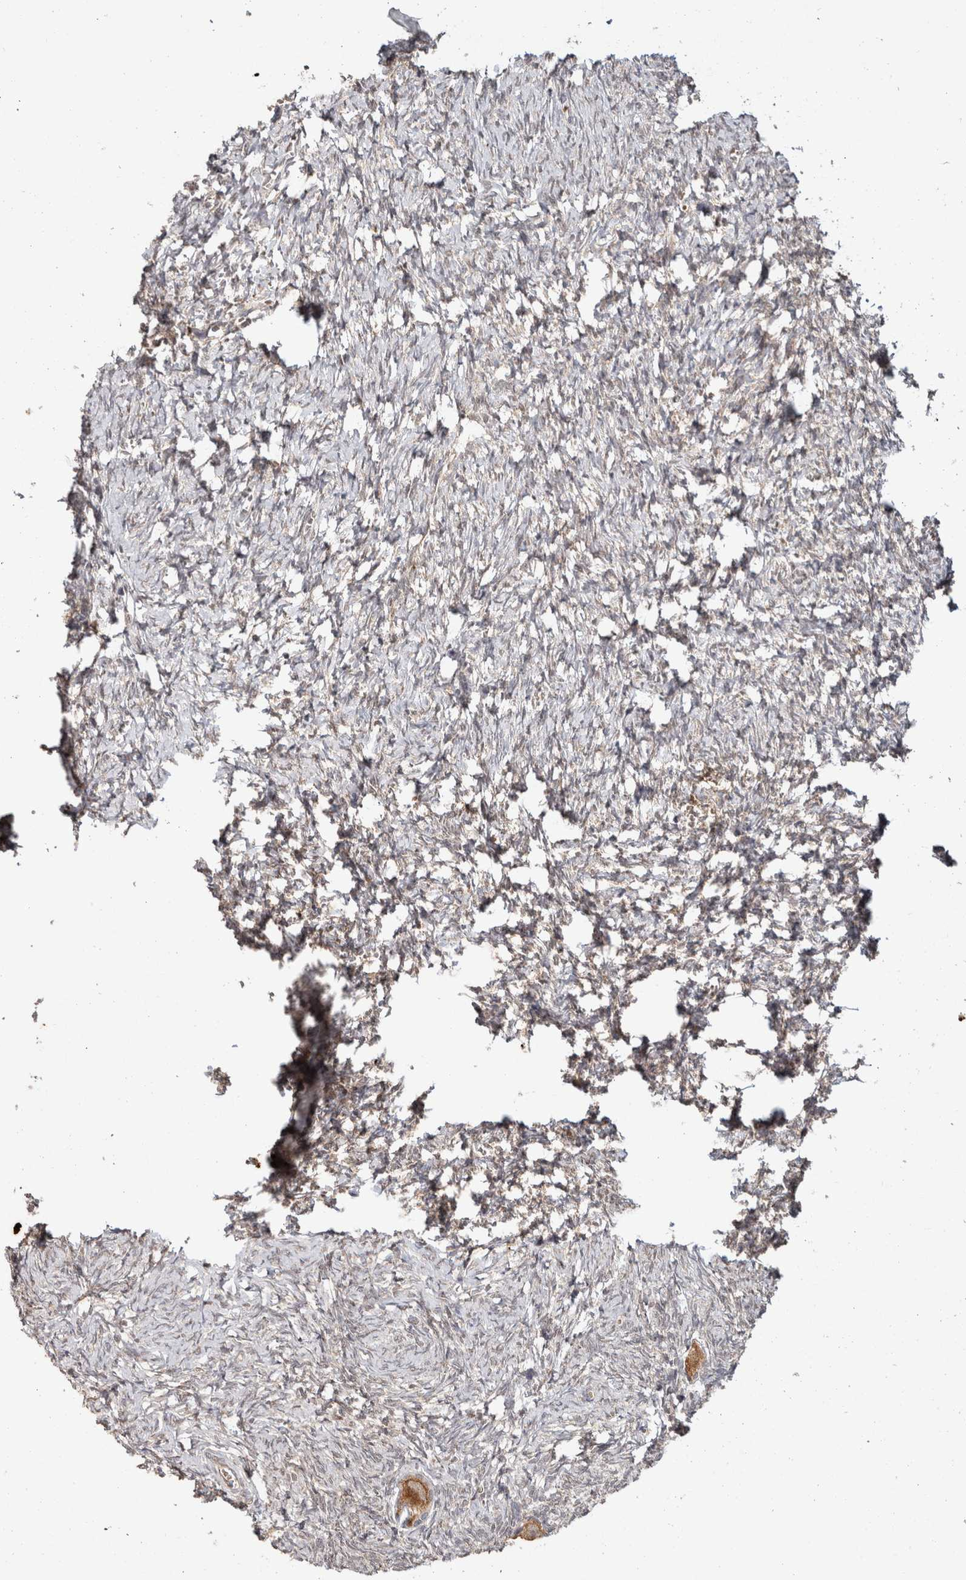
{"staining": {"intensity": "negative", "quantity": "none", "location": "none"}, "tissue": "ovary", "cell_type": "Ovarian stroma cells", "image_type": "normal", "snomed": [{"axis": "morphology", "description": "Normal tissue, NOS"}, {"axis": "topography", "description": "Ovary"}], "caption": "IHC micrograph of benign human ovary stained for a protein (brown), which reveals no expression in ovarian stroma cells.", "gene": "HMOX2", "patient": {"sex": "female", "age": 27}}